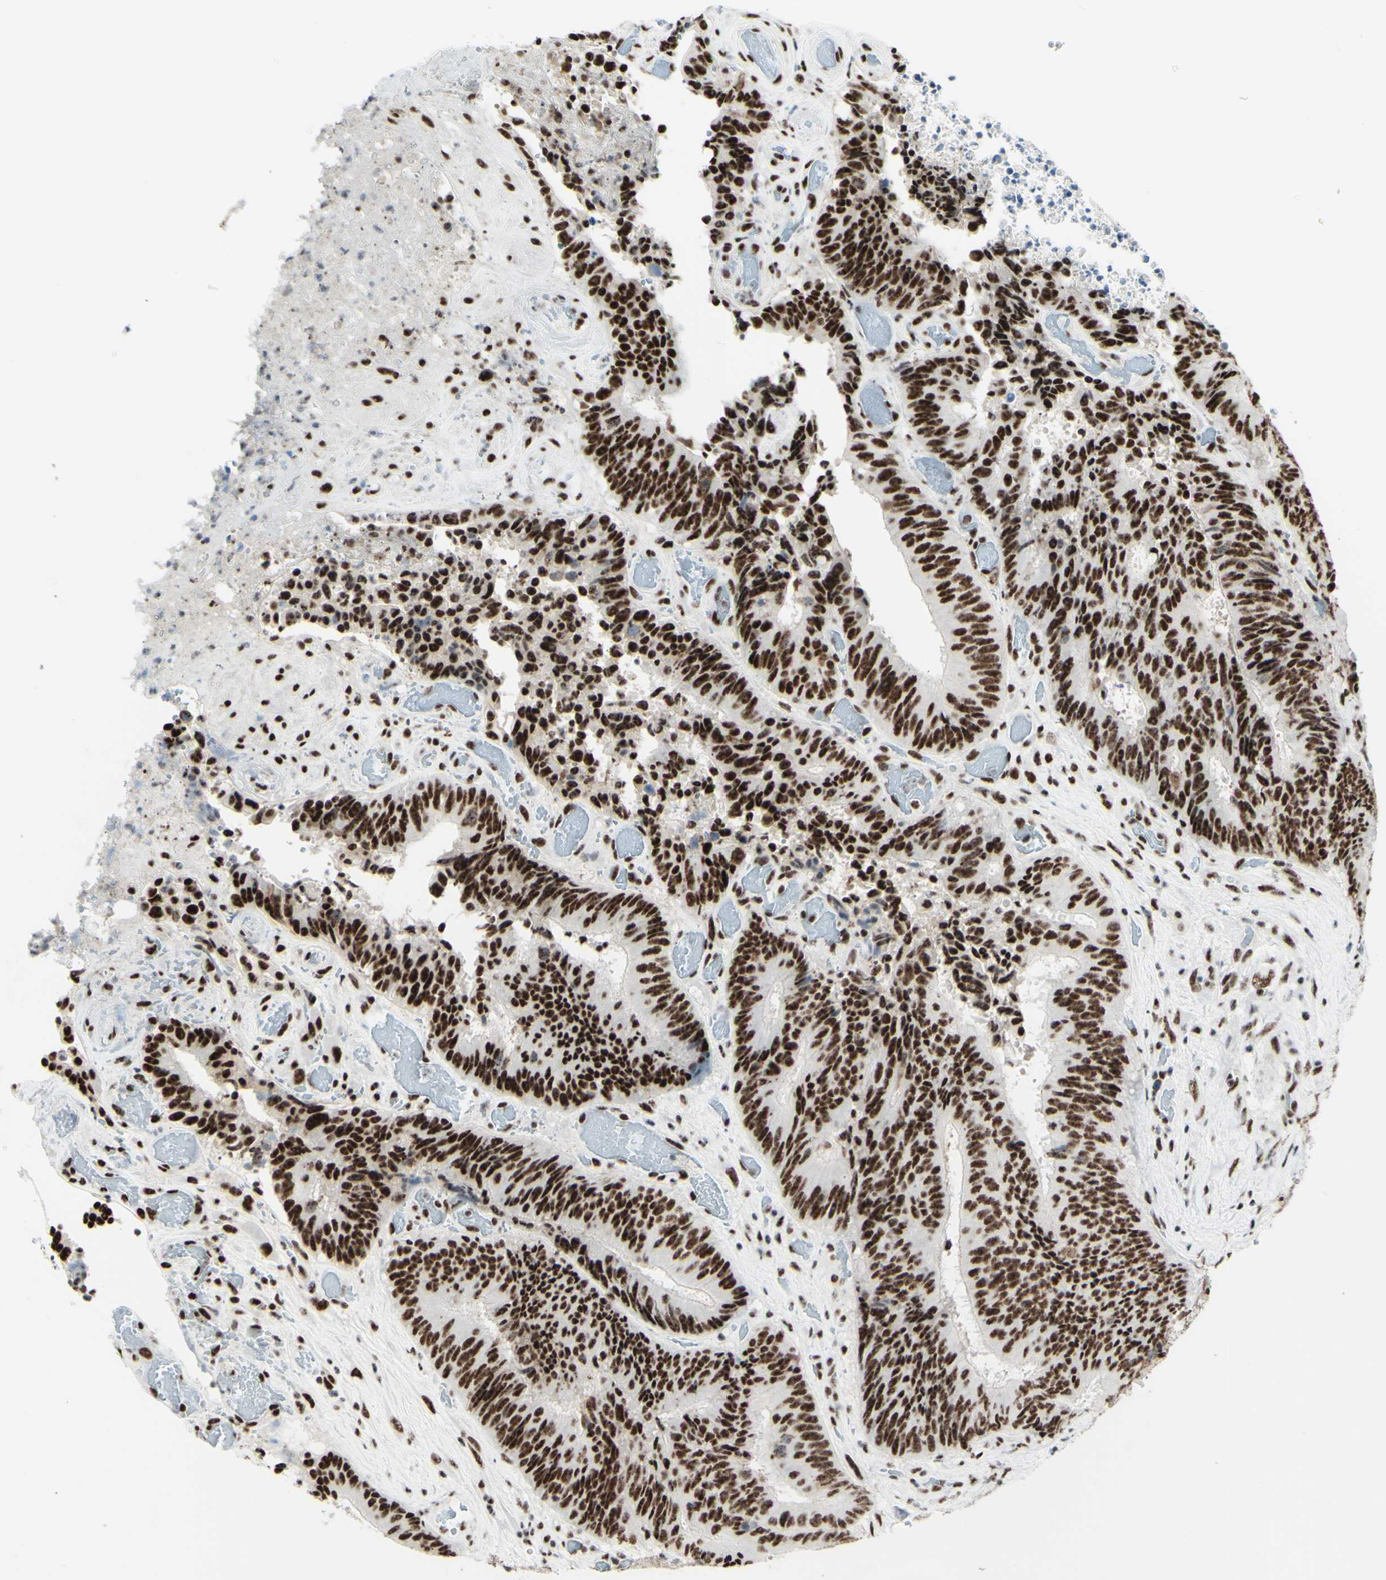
{"staining": {"intensity": "strong", "quantity": ">75%", "location": "nuclear"}, "tissue": "colorectal cancer", "cell_type": "Tumor cells", "image_type": "cancer", "snomed": [{"axis": "morphology", "description": "Adenocarcinoma, NOS"}, {"axis": "topography", "description": "Rectum"}], "caption": "Adenocarcinoma (colorectal) tissue displays strong nuclear expression in approximately >75% of tumor cells, visualized by immunohistochemistry.", "gene": "WTAP", "patient": {"sex": "male", "age": 72}}